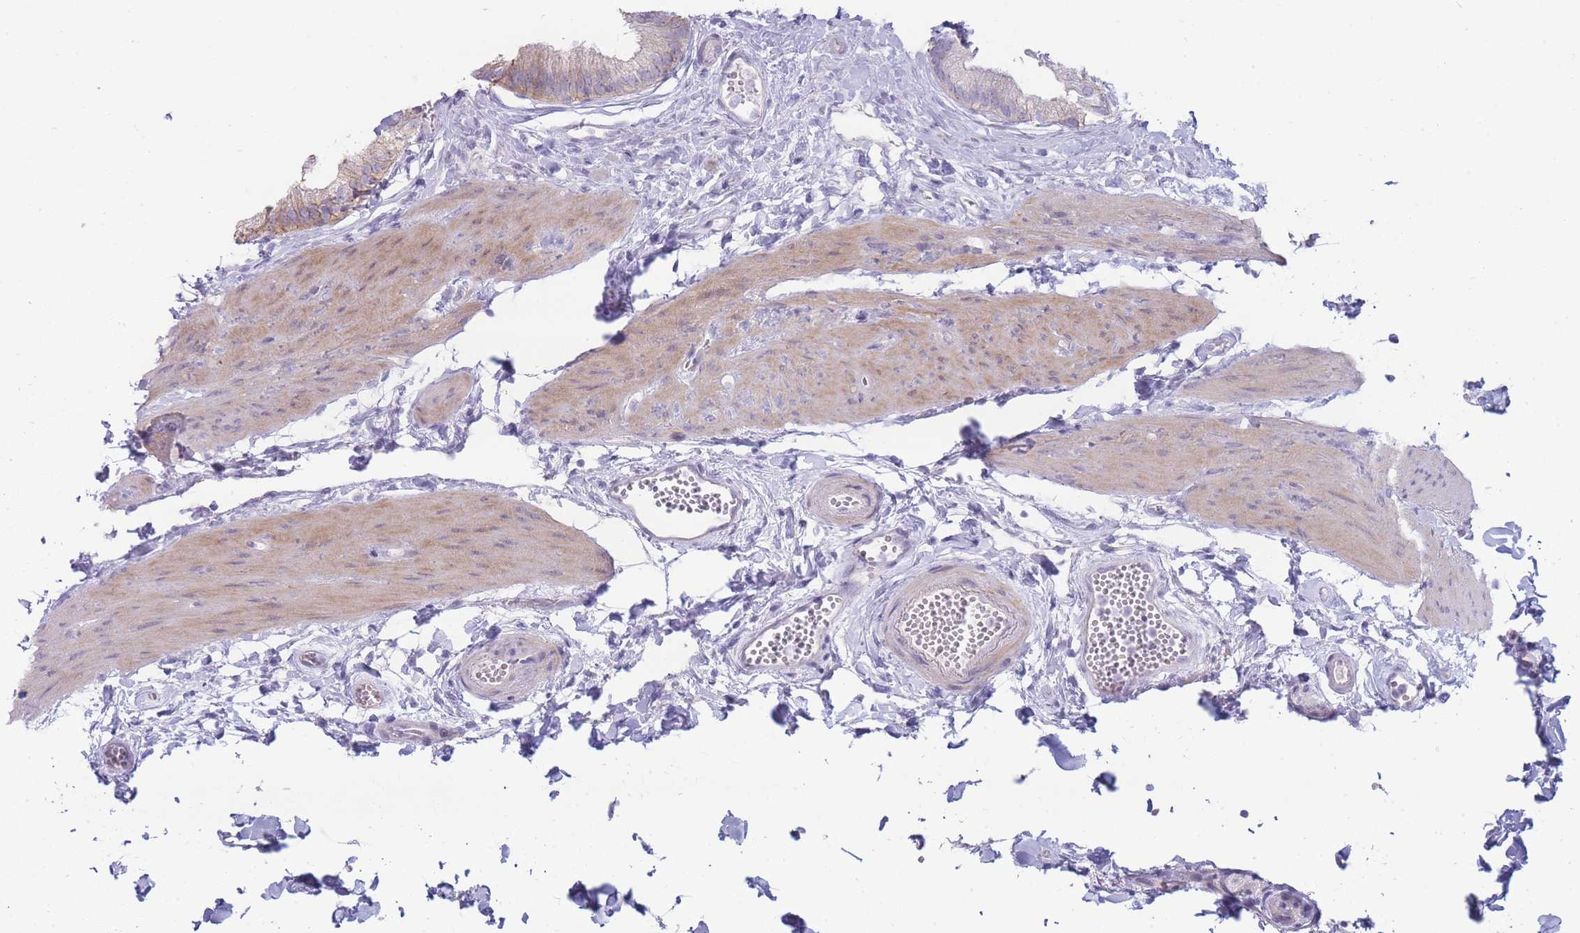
{"staining": {"intensity": "moderate", "quantity": "<25%", "location": "cytoplasmic/membranous"}, "tissue": "gallbladder", "cell_type": "Glandular cells", "image_type": "normal", "snomed": [{"axis": "morphology", "description": "Normal tissue, NOS"}, {"axis": "topography", "description": "Gallbladder"}], "caption": "High-magnification brightfield microscopy of unremarkable gallbladder stained with DAB (brown) and counterstained with hematoxylin (blue). glandular cells exhibit moderate cytoplasmic/membranous positivity is seen in approximately<25% of cells.", "gene": "UTP14A", "patient": {"sex": "female", "age": 54}}